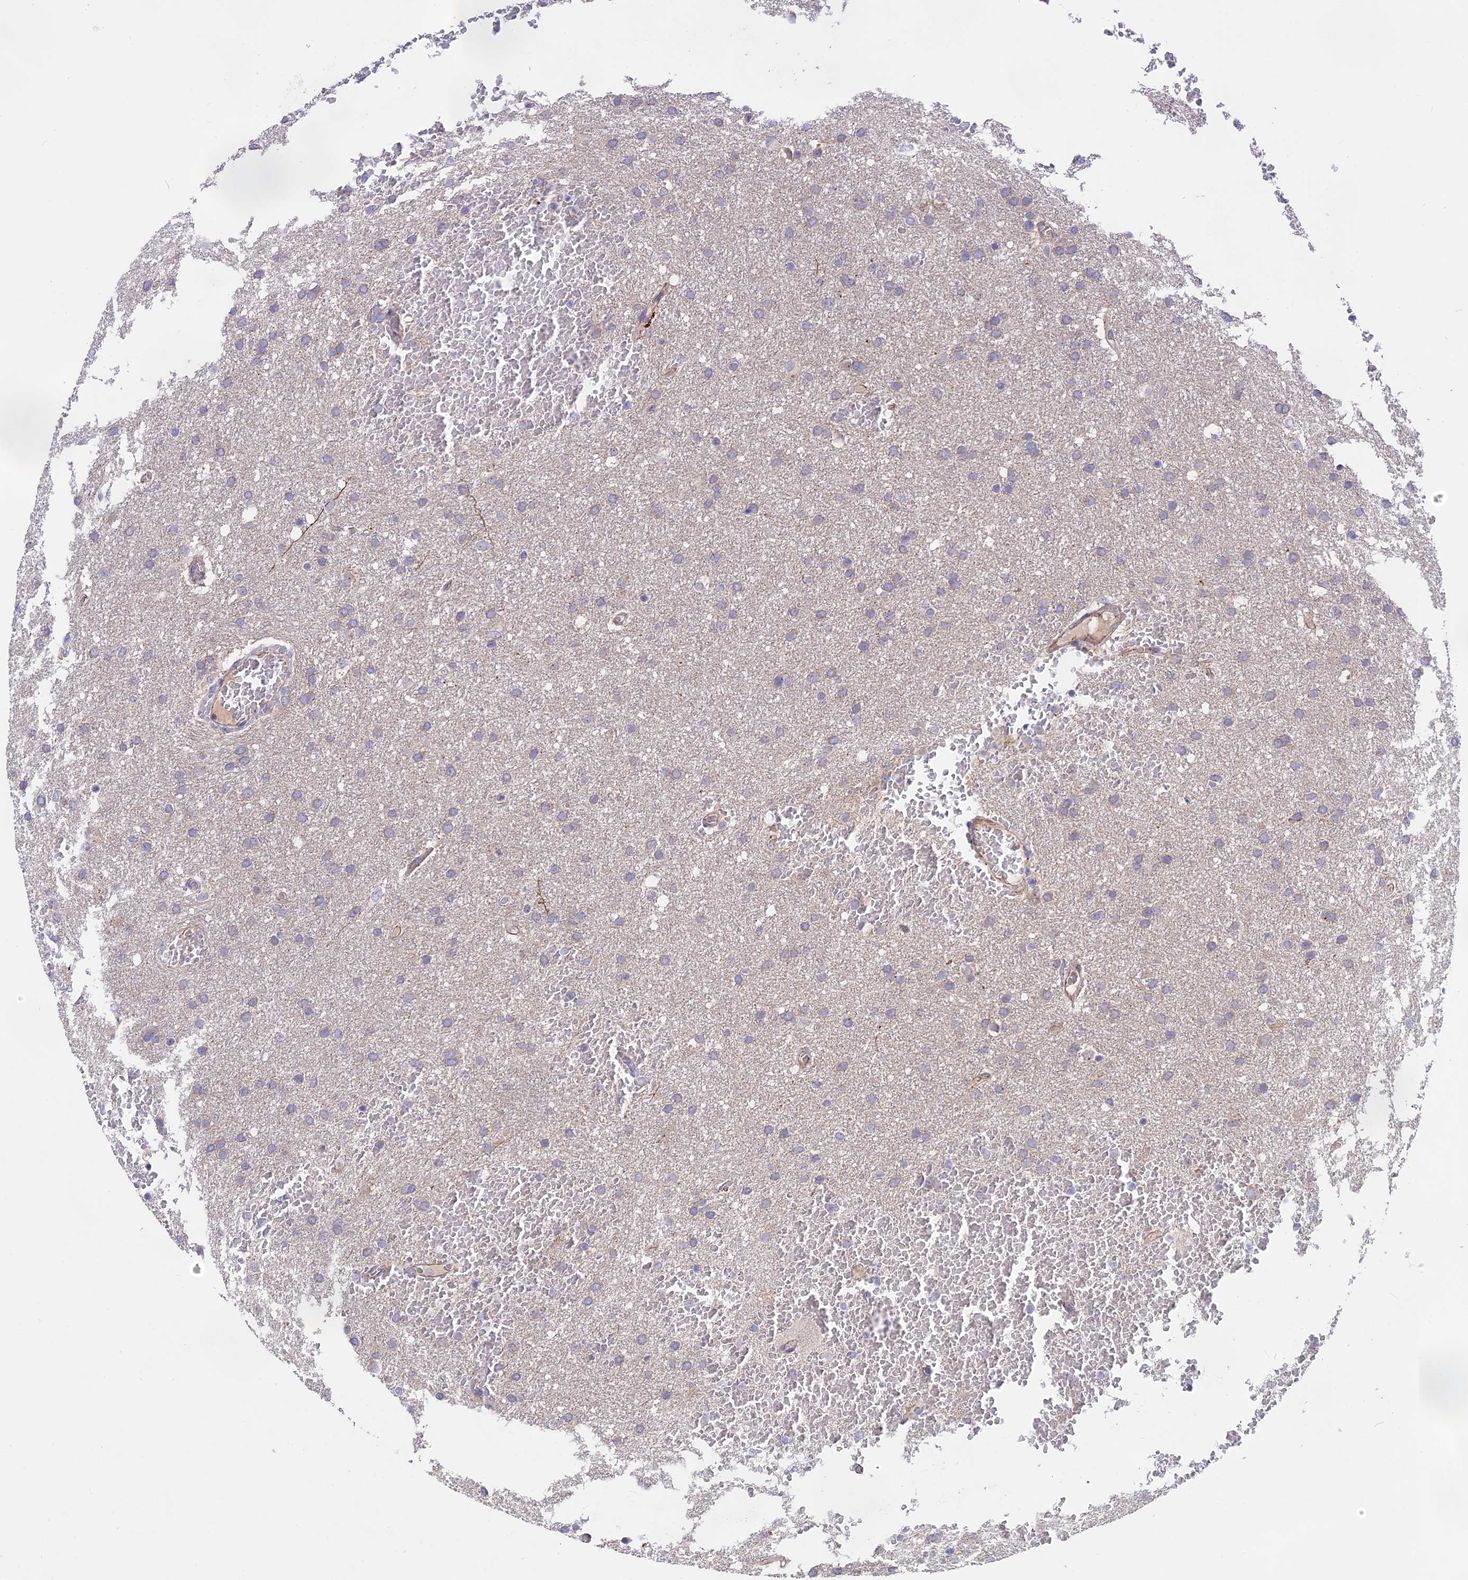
{"staining": {"intensity": "negative", "quantity": "none", "location": "none"}, "tissue": "glioma", "cell_type": "Tumor cells", "image_type": "cancer", "snomed": [{"axis": "morphology", "description": "Glioma, malignant, High grade"}, {"axis": "topography", "description": "Cerebral cortex"}], "caption": "DAB immunohistochemical staining of human malignant glioma (high-grade) demonstrates no significant positivity in tumor cells. Brightfield microscopy of IHC stained with DAB (3,3'-diaminobenzidine) (brown) and hematoxylin (blue), captured at high magnification.", "gene": "TENT4B", "patient": {"sex": "female", "age": 36}}